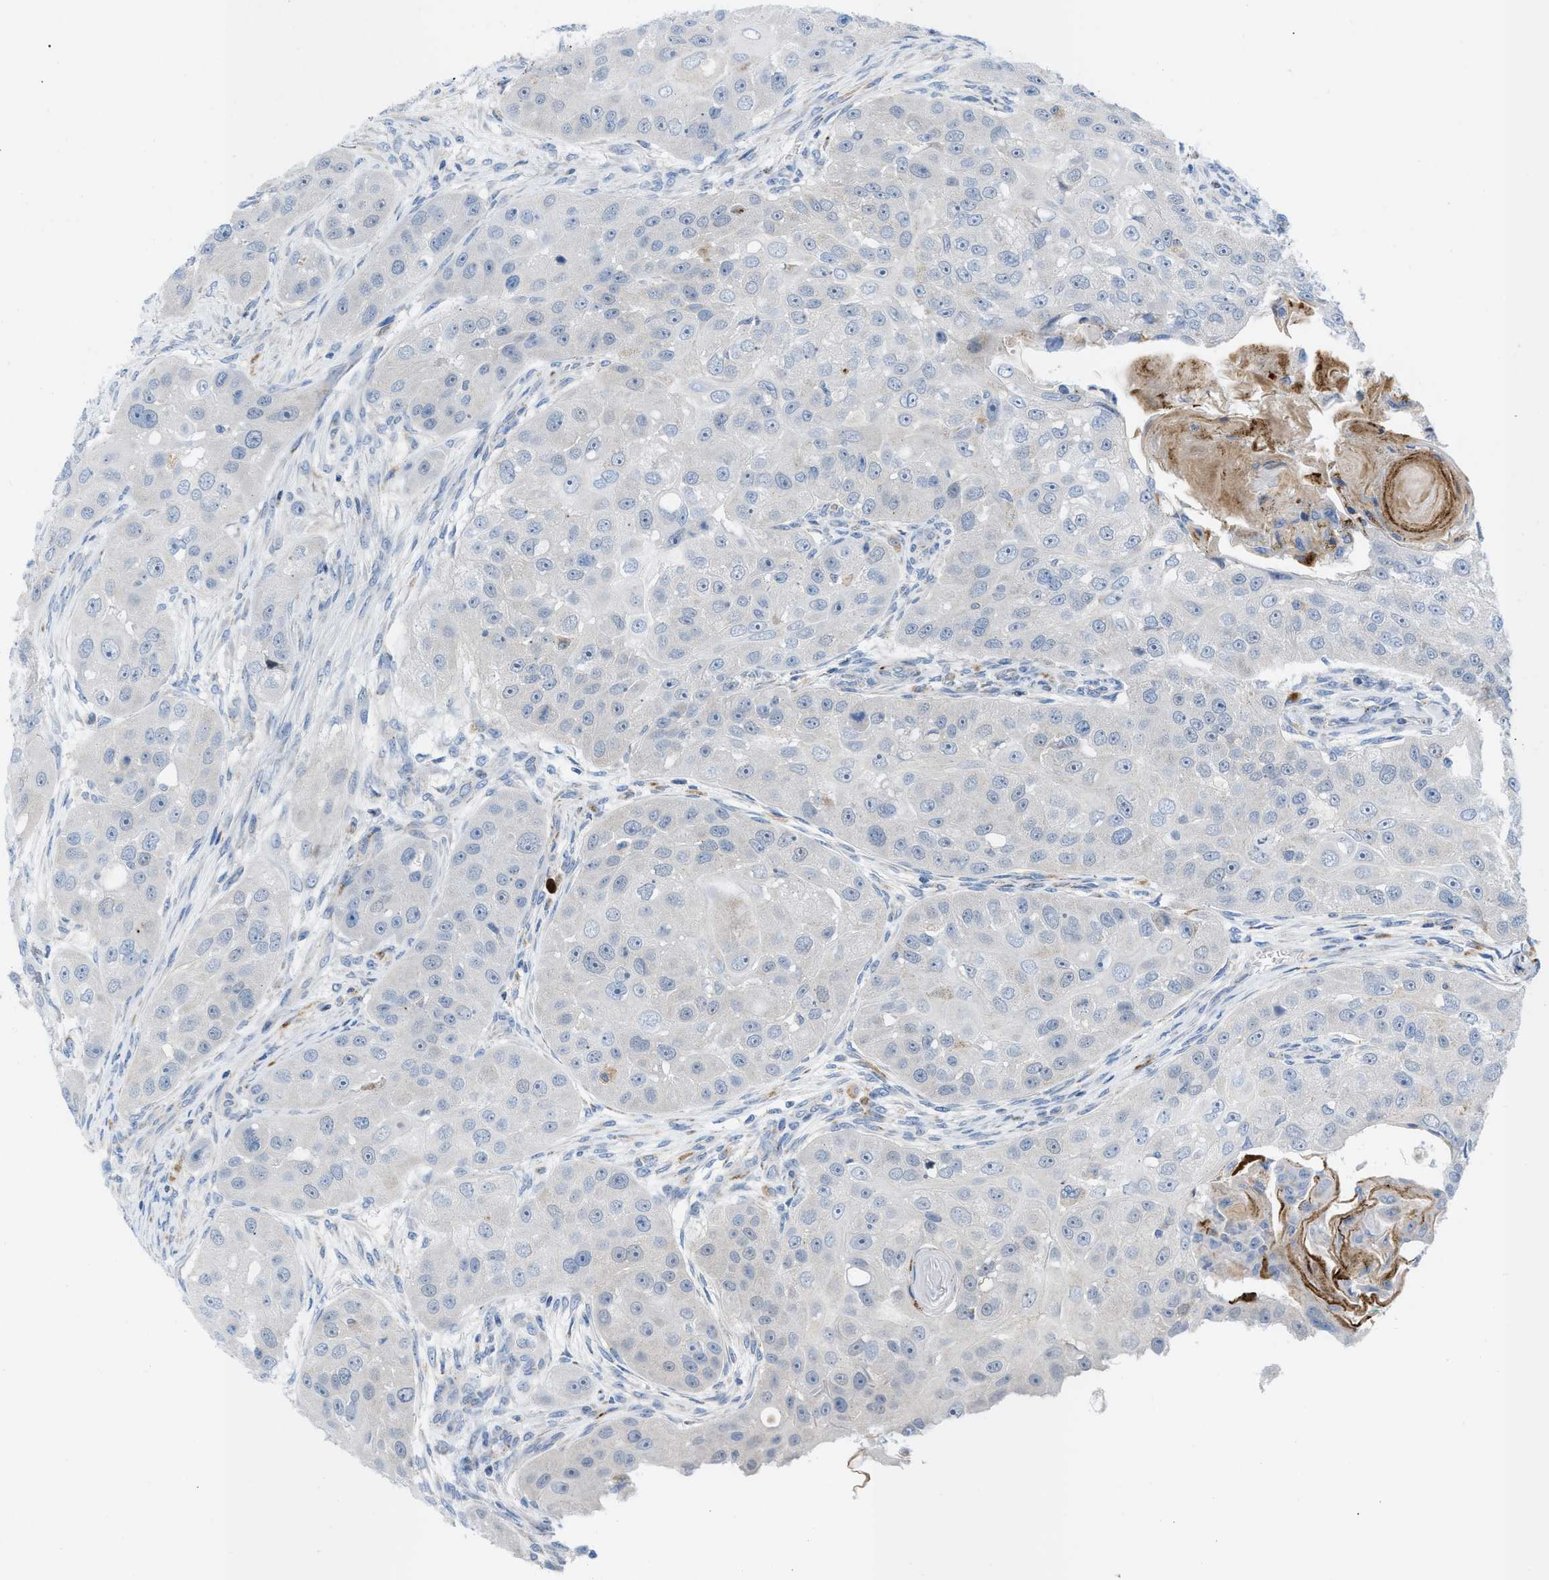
{"staining": {"intensity": "negative", "quantity": "none", "location": "none"}, "tissue": "head and neck cancer", "cell_type": "Tumor cells", "image_type": "cancer", "snomed": [{"axis": "morphology", "description": "Normal tissue, NOS"}, {"axis": "morphology", "description": "Squamous cell carcinoma, NOS"}, {"axis": "topography", "description": "Skeletal muscle"}, {"axis": "topography", "description": "Head-Neck"}], "caption": "An immunohistochemistry (IHC) histopathology image of head and neck cancer (squamous cell carcinoma) is shown. There is no staining in tumor cells of head and neck cancer (squamous cell carcinoma).", "gene": "RBBP9", "patient": {"sex": "male", "age": 51}}